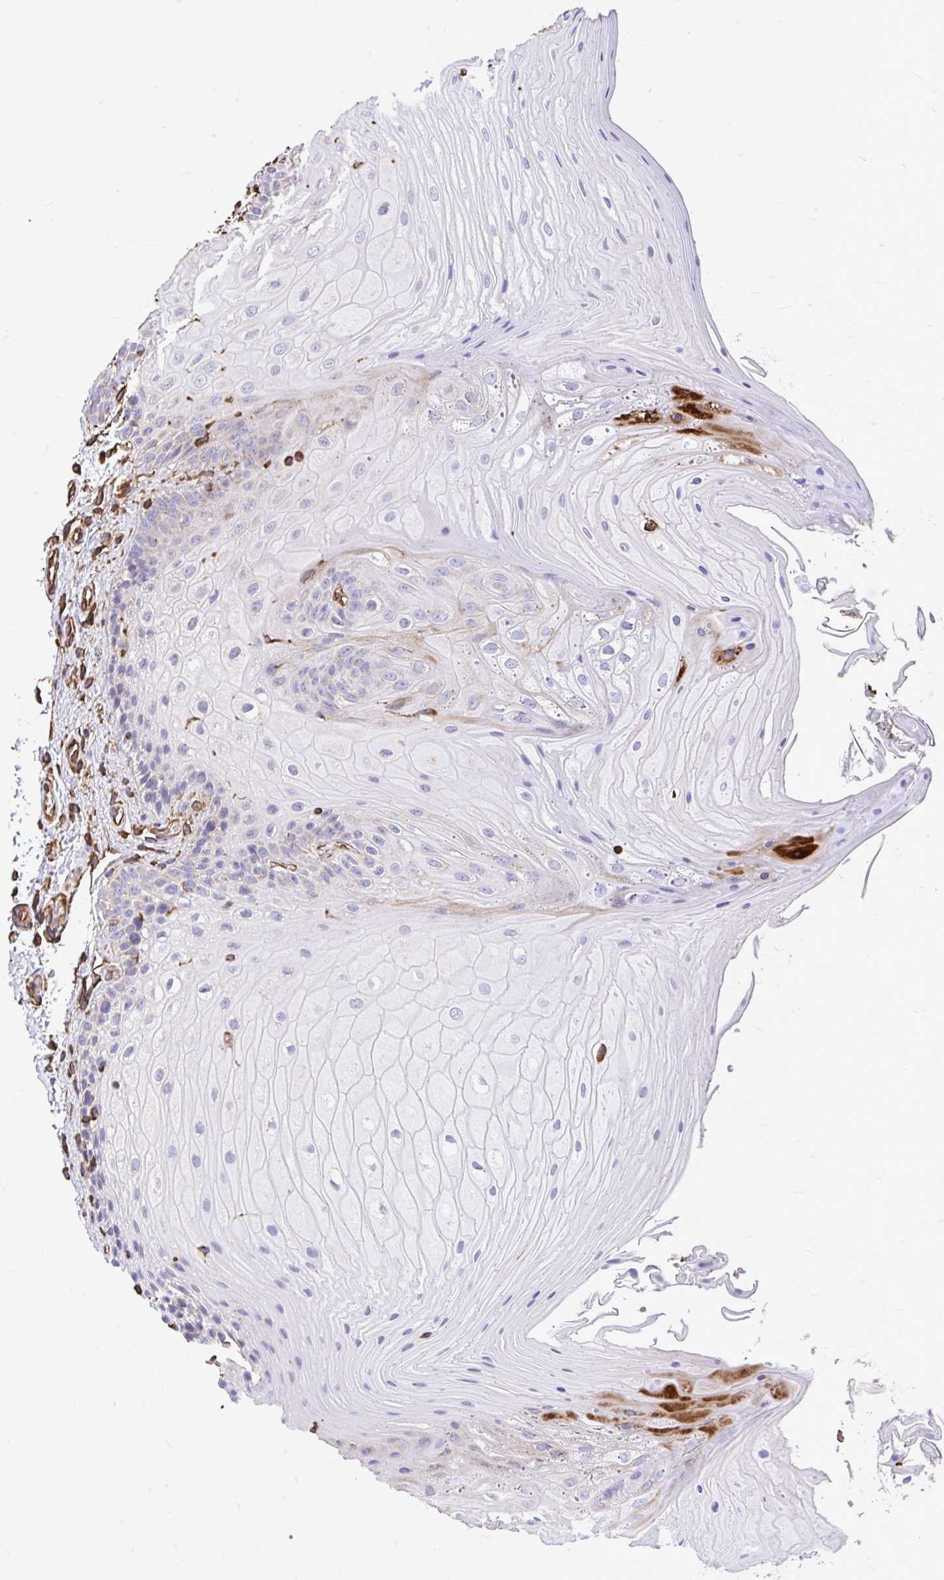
{"staining": {"intensity": "negative", "quantity": "none", "location": "none"}, "tissue": "oral mucosa", "cell_type": "Squamous epithelial cells", "image_type": "normal", "snomed": [{"axis": "morphology", "description": "Normal tissue, NOS"}, {"axis": "topography", "description": "Oral tissue"}, {"axis": "topography", "description": "Tounge, NOS"}, {"axis": "topography", "description": "Head-Neck"}], "caption": "Immunohistochemical staining of normal human oral mucosa demonstrates no significant staining in squamous epithelial cells. (Stains: DAB IHC with hematoxylin counter stain, Microscopy: brightfield microscopy at high magnification).", "gene": "RNF103", "patient": {"sex": "female", "age": 84}}